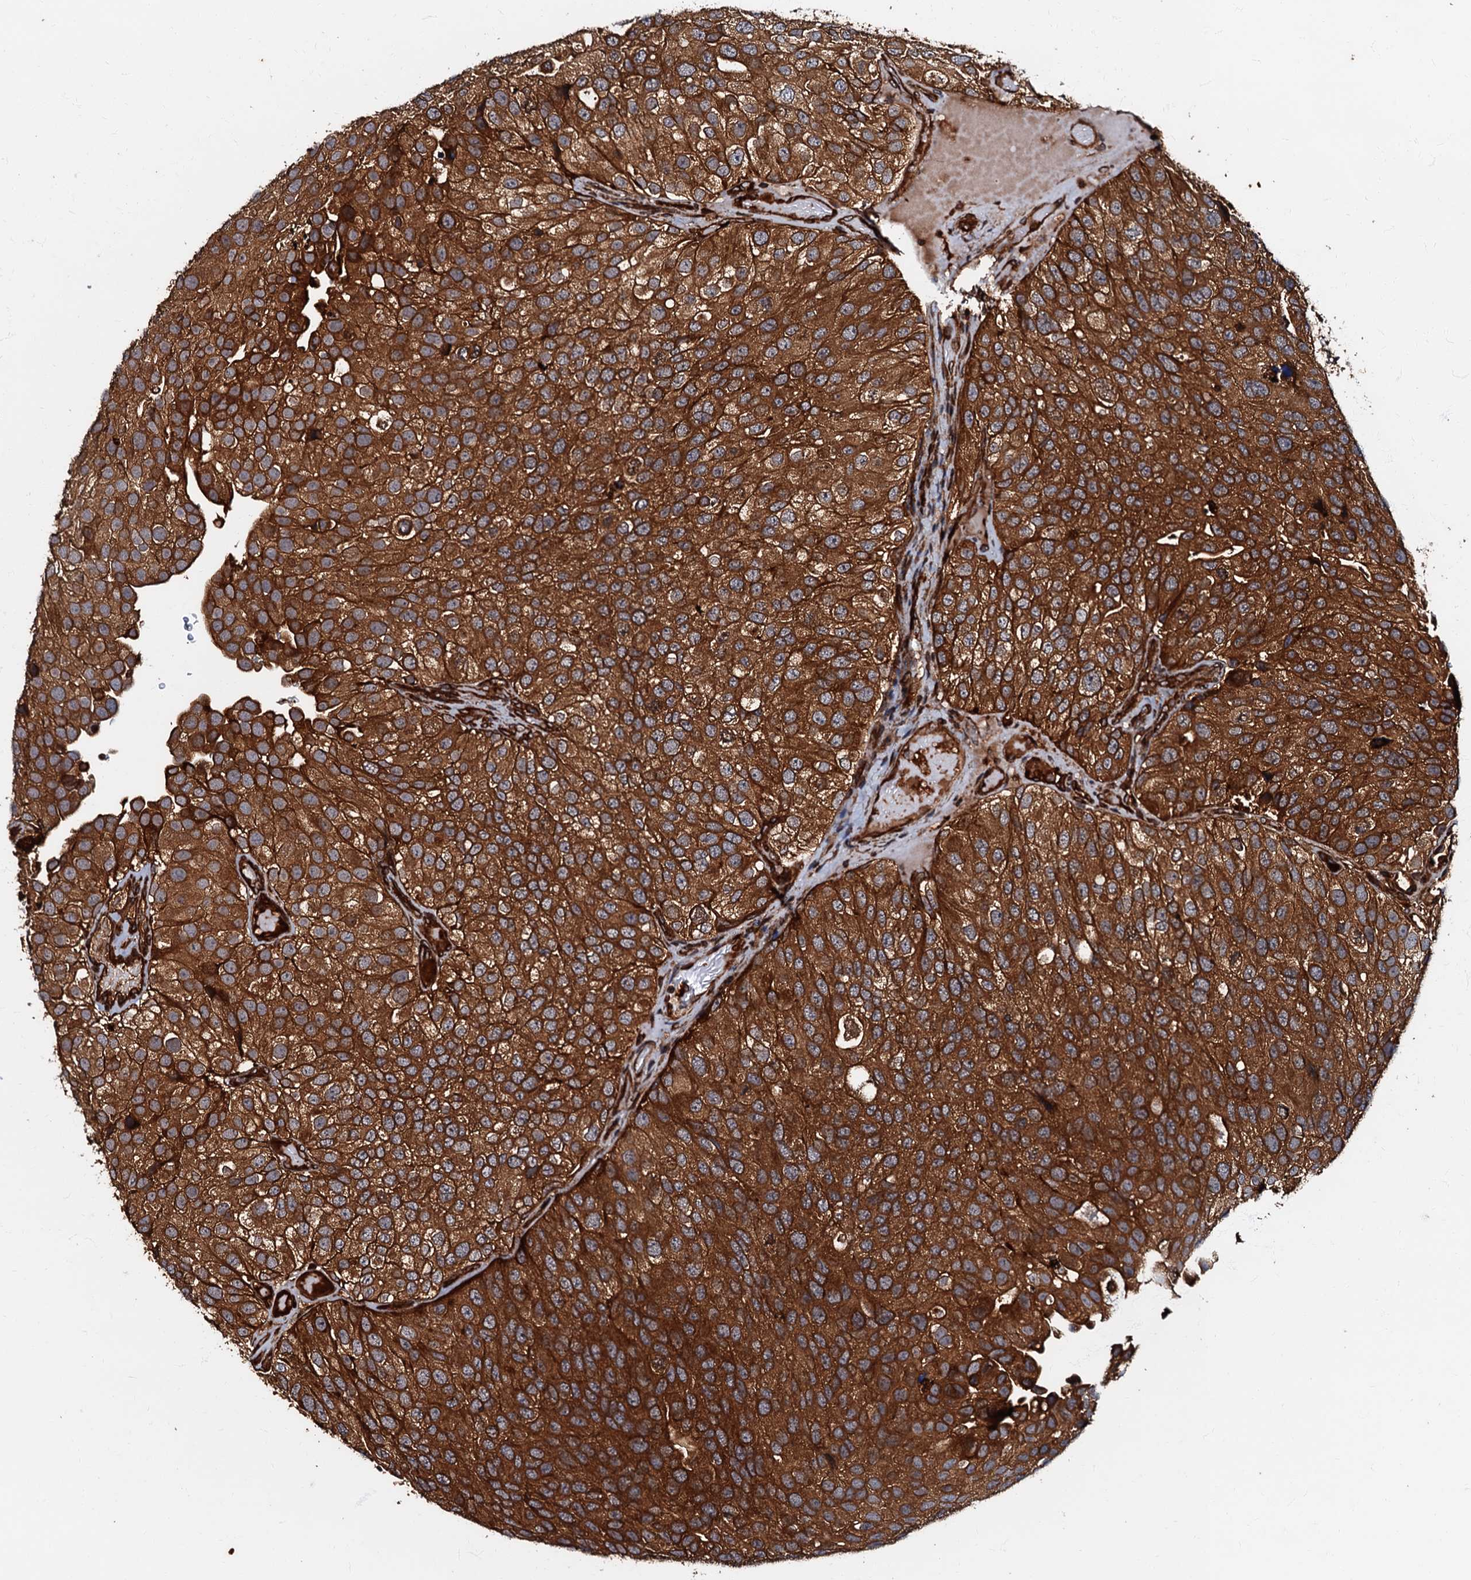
{"staining": {"intensity": "strong", "quantity": ">75%", "location": "cytoplasmic/membranous"}, "tissue": "urothelial cancer", "cell_type": "Tumor cells", "image_type": "cancer", "snomed": [{"axis": "morphology", "description": "Urothelial carcinoma, Low grade"}, {"axis": "topography", "description": "Urinary bladder"}], "caption": "Protein staining of urothelial cancer tissue displays strong cytoplasmic/membranous positivity in about >75% of tumor cells. (brown staining indicates protein expression, while blue staining denotes nuclei).", "gene": "BLOC1S6", "patient": {"sex": "male", "age": 78}}